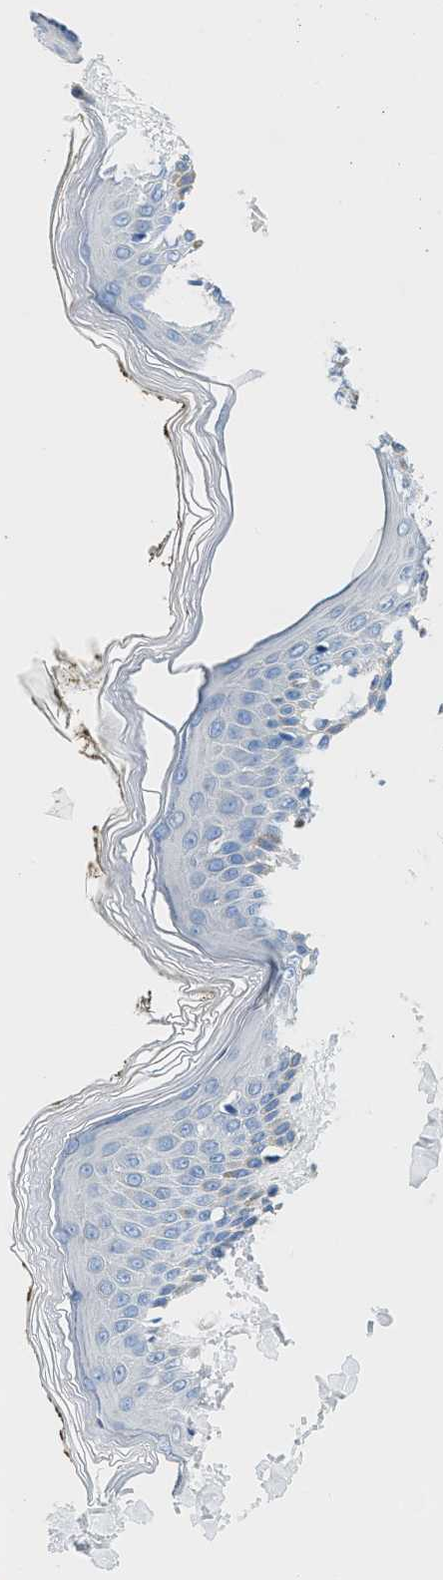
{"staining": {"intensity": "negative", "quantity": "none", "location": "none"}, "tissue": "skin", "cell_type": "Fibroblasts", "image_type": "normal", "snomed": [{"axis": "morphology", "description": "Normal tissue, NOS"}, {"axis": "topography", "description": "Skin"}], "caption": "Immunohistochemical staining of unremarkable human skin demonstrates no significant expression in fibroblasts.", "gene": "ITPR1", "patient": {"sex": "male", "age": 53}}